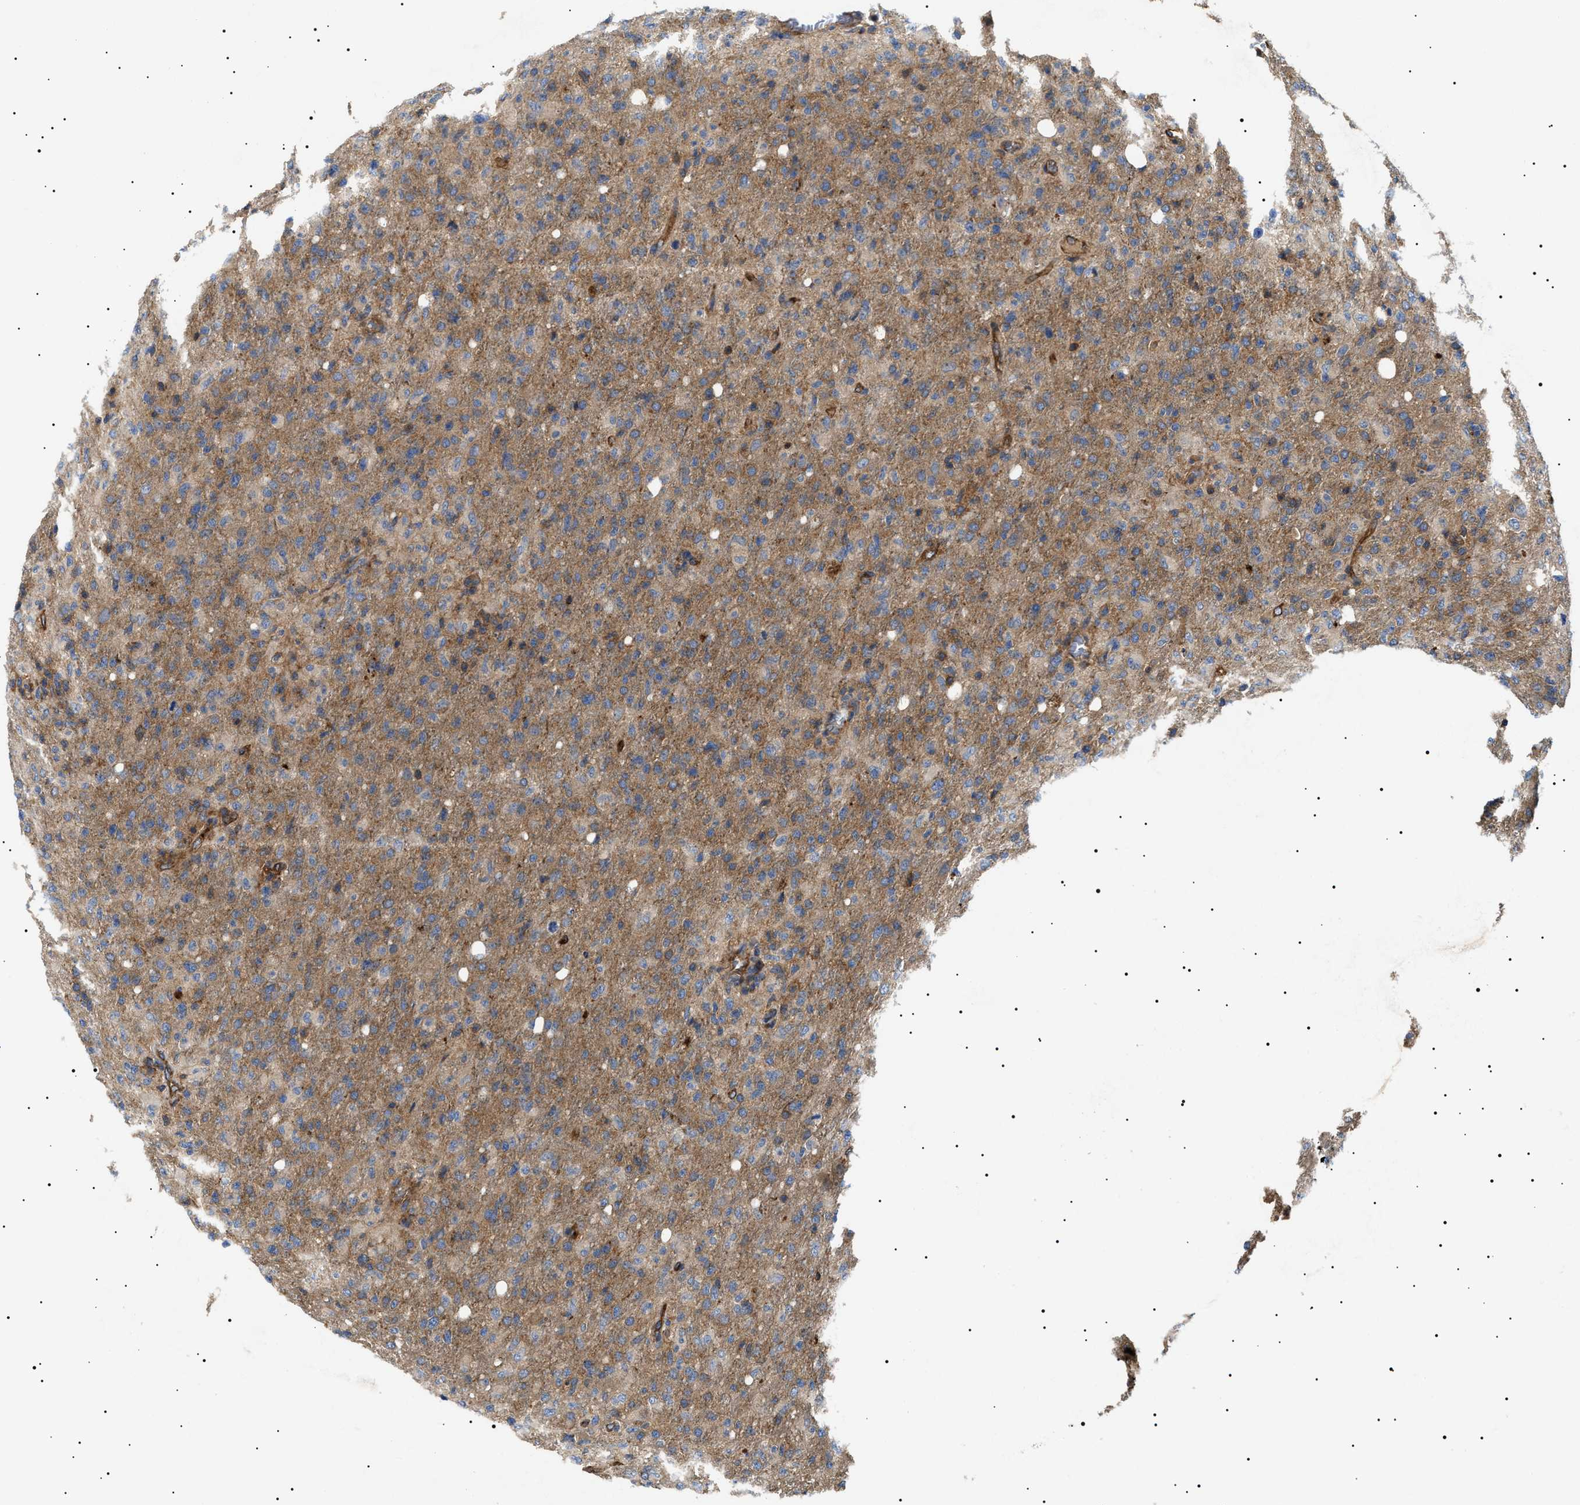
{"staining": {"intensity": "moderate", "quantity": ">75%", "location": "cytoplasmic/membranous"}, "tissue": "glioma", "cell_type": "Tumor cells", "image_type": "cancer", "snomed": [{"axis": "morphology", "description": "Glioma, malignant, High grade"}, {"axis": "topography", "description": "Brain"}], "caption": "High-magnification brightfield microscopy of glioma stained with DAB (3,3'-diaminobenzidine) (brown) and counterstained with hematoxylin (blue). tumor cells exhibit moderate cytoplasmic/membranous staining is present in approximately>75% of cells. (DAB IHC, brown staining for protein, blue staining for nuclei).", "gene": "TPP2", "patient": {"sex": "female", "age": 57}}